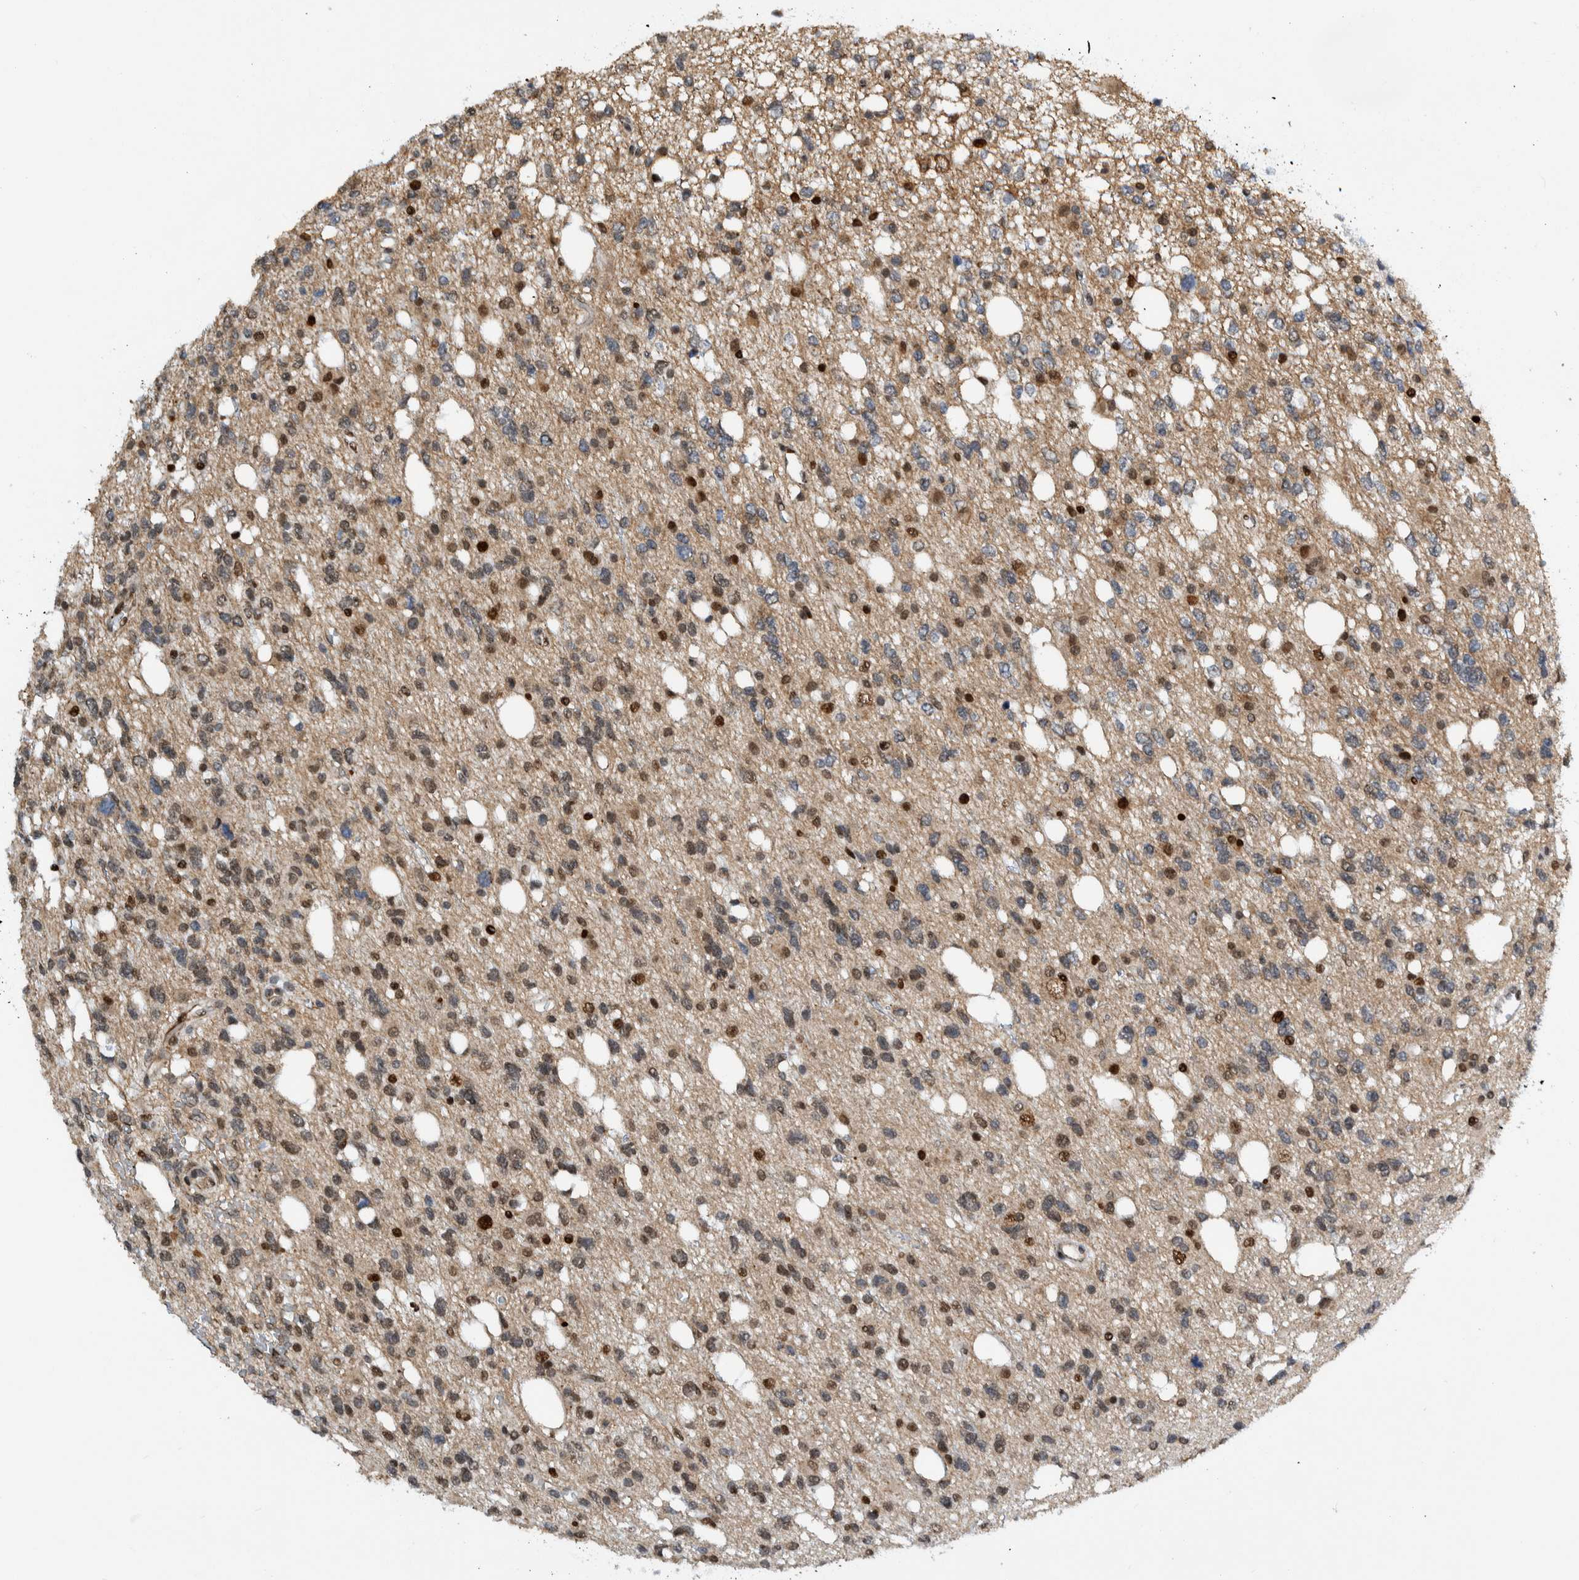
{"staining": {"intensity": "moderate", "quantity": "25%-75%", "location": "nuclear"}, "tissue": "glioma", "cell_type": "Tumor cells", "image_type": "cancer", "snomed": [{"axis": "morphology", "description": "Glioma, malignant, High grade"}, {"axis": "topography", "description": "Brain"}], "caption": "This histopathology image displays IHC staining of malignant high-grade glioma, with medium moderate nuclear positivity in approximately 25%-75% of tumor cells.", "gene": "CCDC57", "patient": {"sex": "female", "age": 62}}